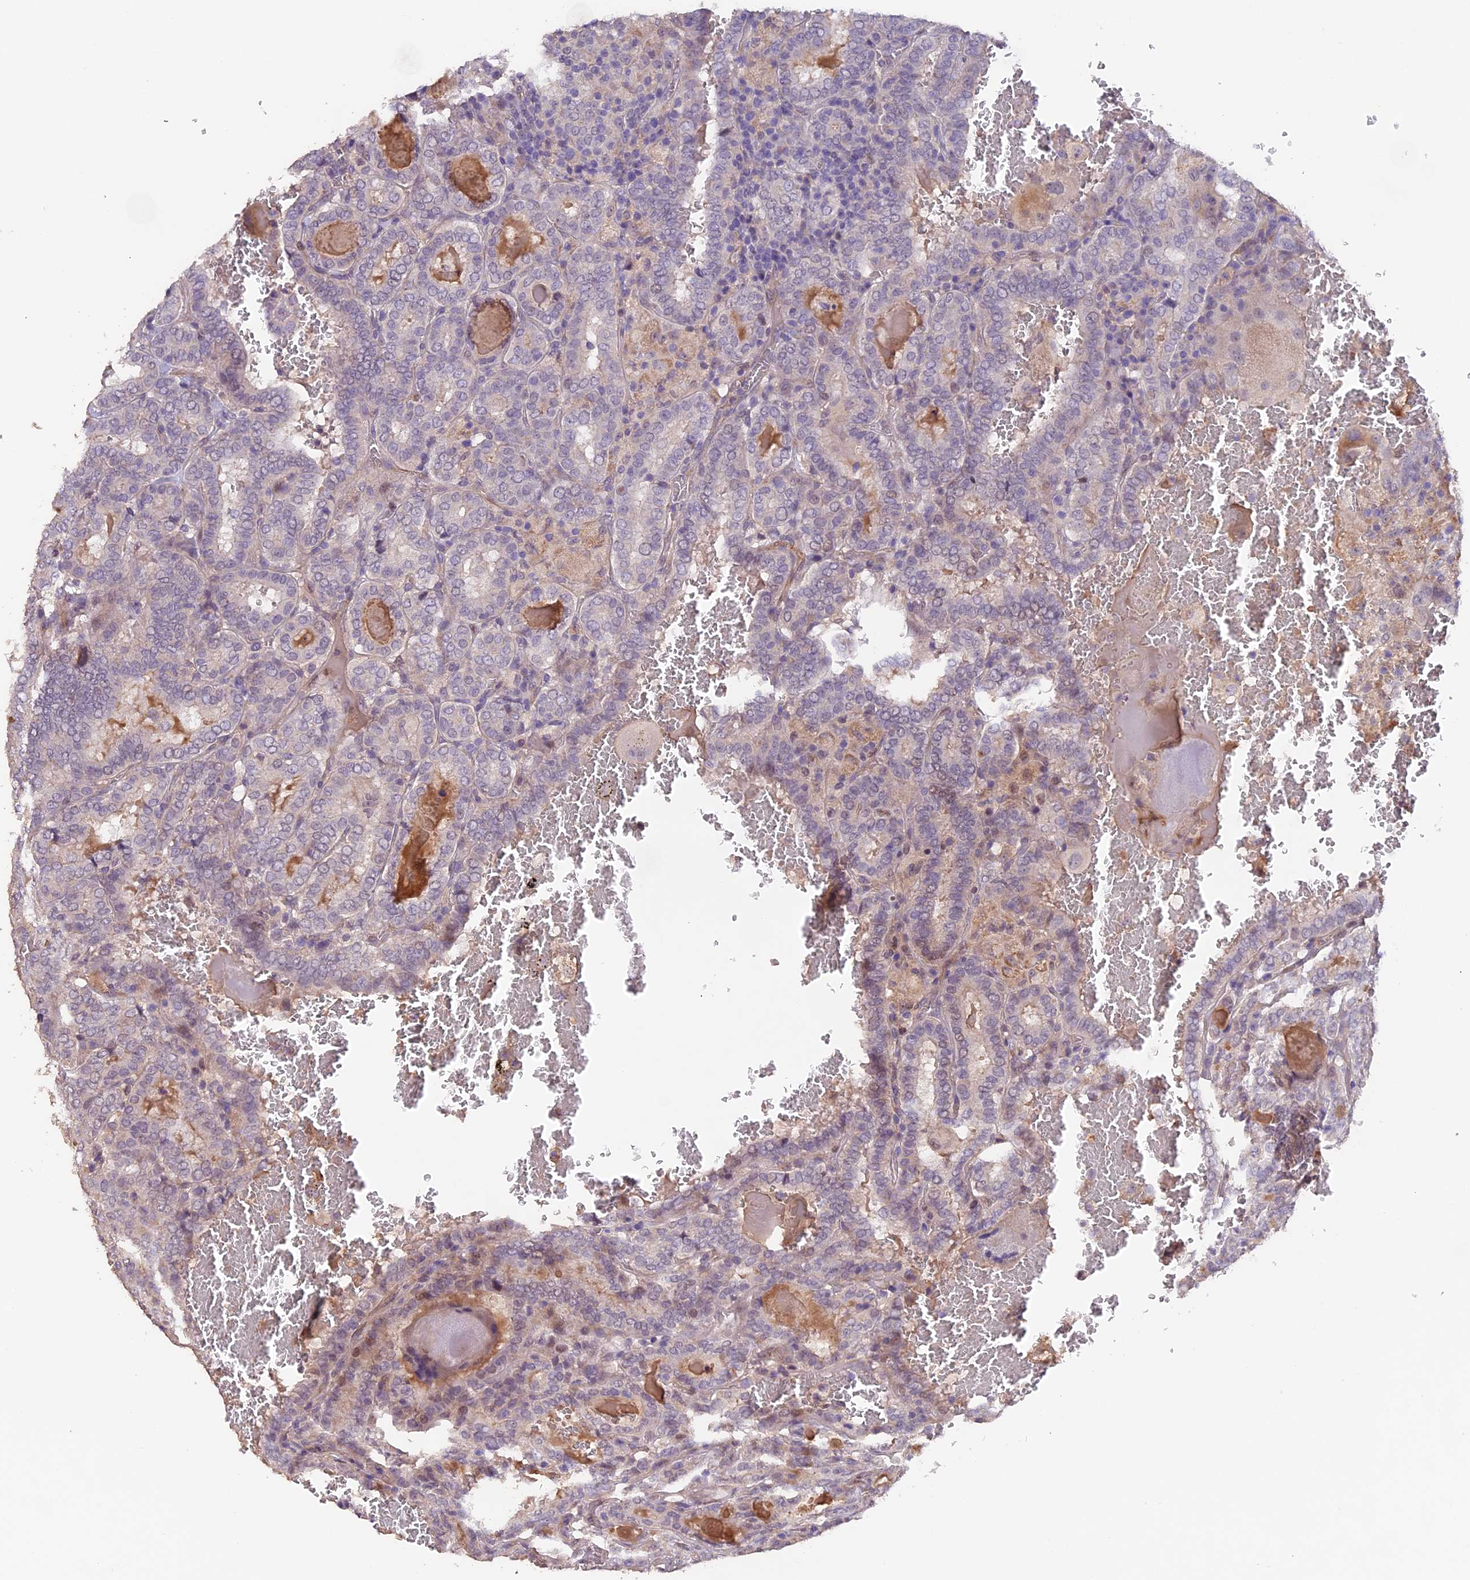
{"staining": {"intensity": "negative", "quantity": "none", "location": "none"}, "tissue": "thyroid cancer", "cell_type": "Tumor cells", "image_type": "cancer", "snomed": [{"axis": "morphology", "description": "Papillary adenocarcinoma, NOS"}, {"axis": "topography", "description": "Thyroid gland"}], "caption": "DAB (3,3'-diaminobenzidine) immunohistochemical staining of papillary adenocarcinoma (thyroid) shows no significant positivity in tumor cells. The staining is performed using DAB (3,3'-diaminobenzidine) brown chromogen with nuclei counter-stained in using hematoxylin.", "gene": "GNB5", "patient": {"sex": "female", "age": 72}}